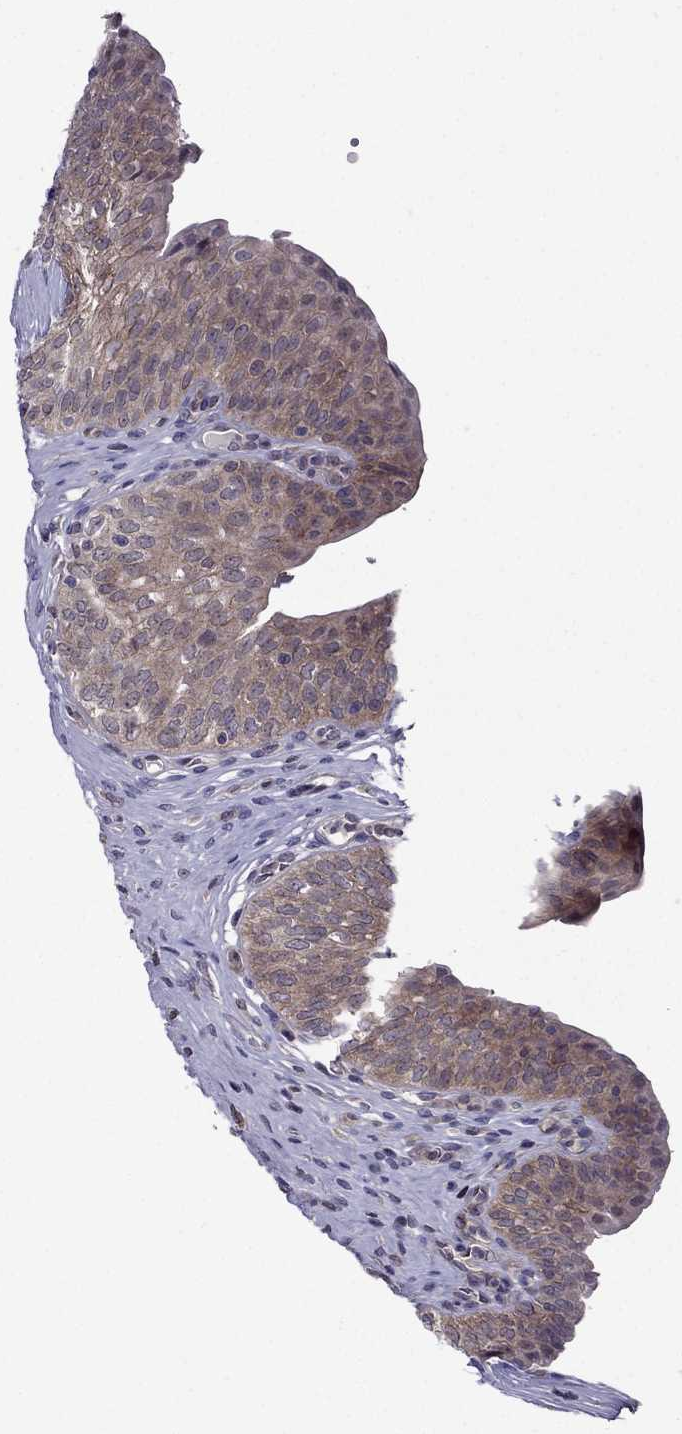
{"staining": {"intensity": "moderate", "quantity": ">75%", "location": "cytoplasmic/membranous"}, "tissue": "urinary bladder", "cell_type": "Urothelial cells", "image_type": "normal", "snomed": [{"axis": "morphology", "description": "Normal tissue, NOS"}, {"axis": "topography", "description": "Urinary bladder"}], "caption": "Urinary bladder was stained to show a protein in brown. There is medium levels of moderate cytoplasmic/membranous expression in about >75% of urothelial cells.", "gene": "CDK5", "patient": {"sex": "male", "age": 66}}